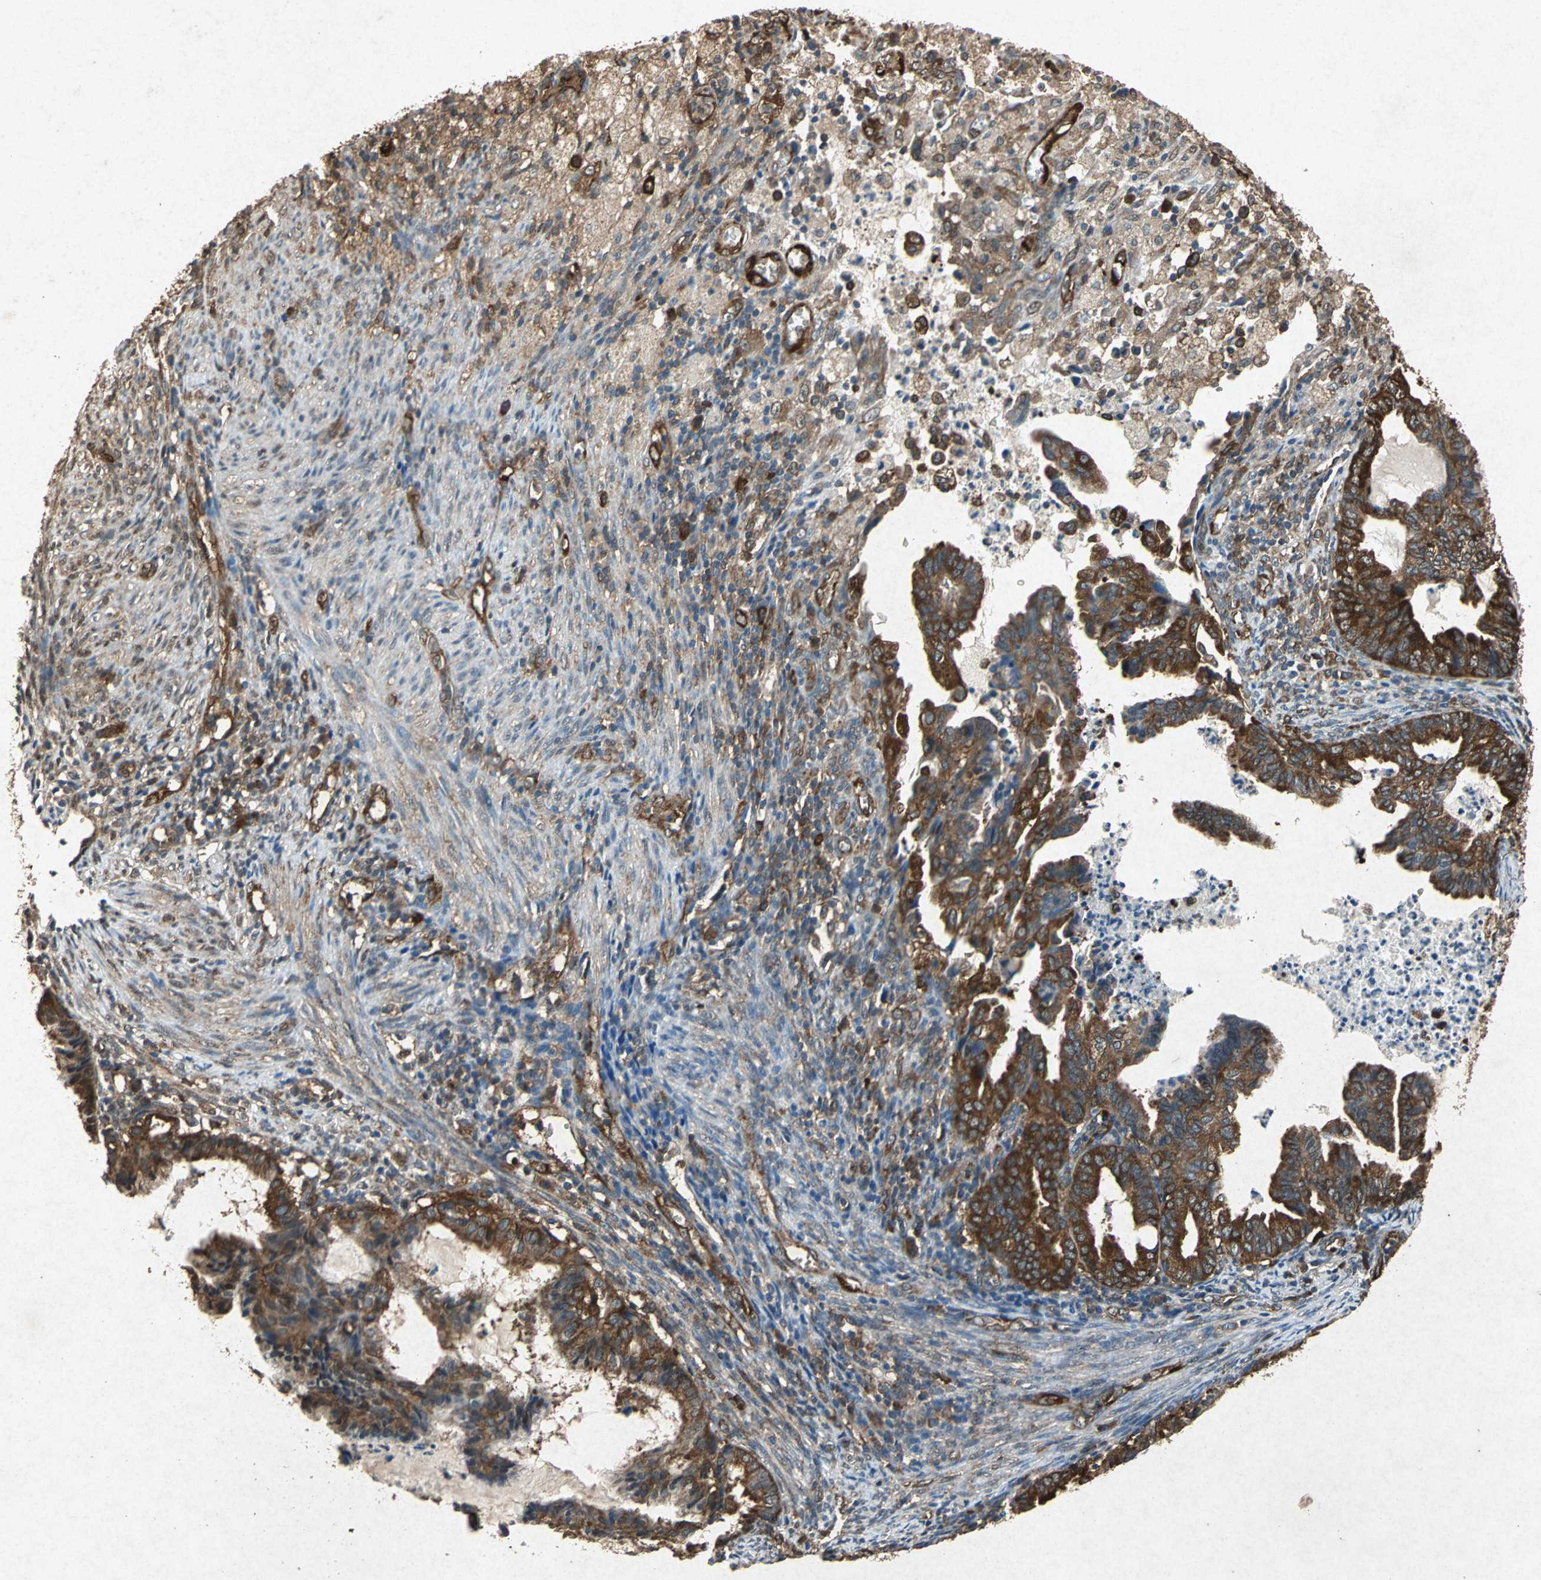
{"staining": {"intensity": "strong", "quantity": ">75%", "location": "cytoplasmic/membranous"}, "tissue": "cervical cancer", "cell_type": "Tumor cells", "image_type": "cancer", "snomed": [{"axis": "morphology", "description": "Normal tissue, NOS"}, {"axis": "morphology", "description": "Adenocarcinoma, NOS"}, {"axis": "topography", "description": "Cervix"}, {"axis": "topography", "description": "Endometrium"}], "caption": "A high amount of strong cytoplasmic/membranous positivity is seen in approximately >75% of tumor cells in cervical cancer (adenocarcinoma) tissue.", "gene": "HSP90AB1", "patient": {"sex": "female", "age": 86}}